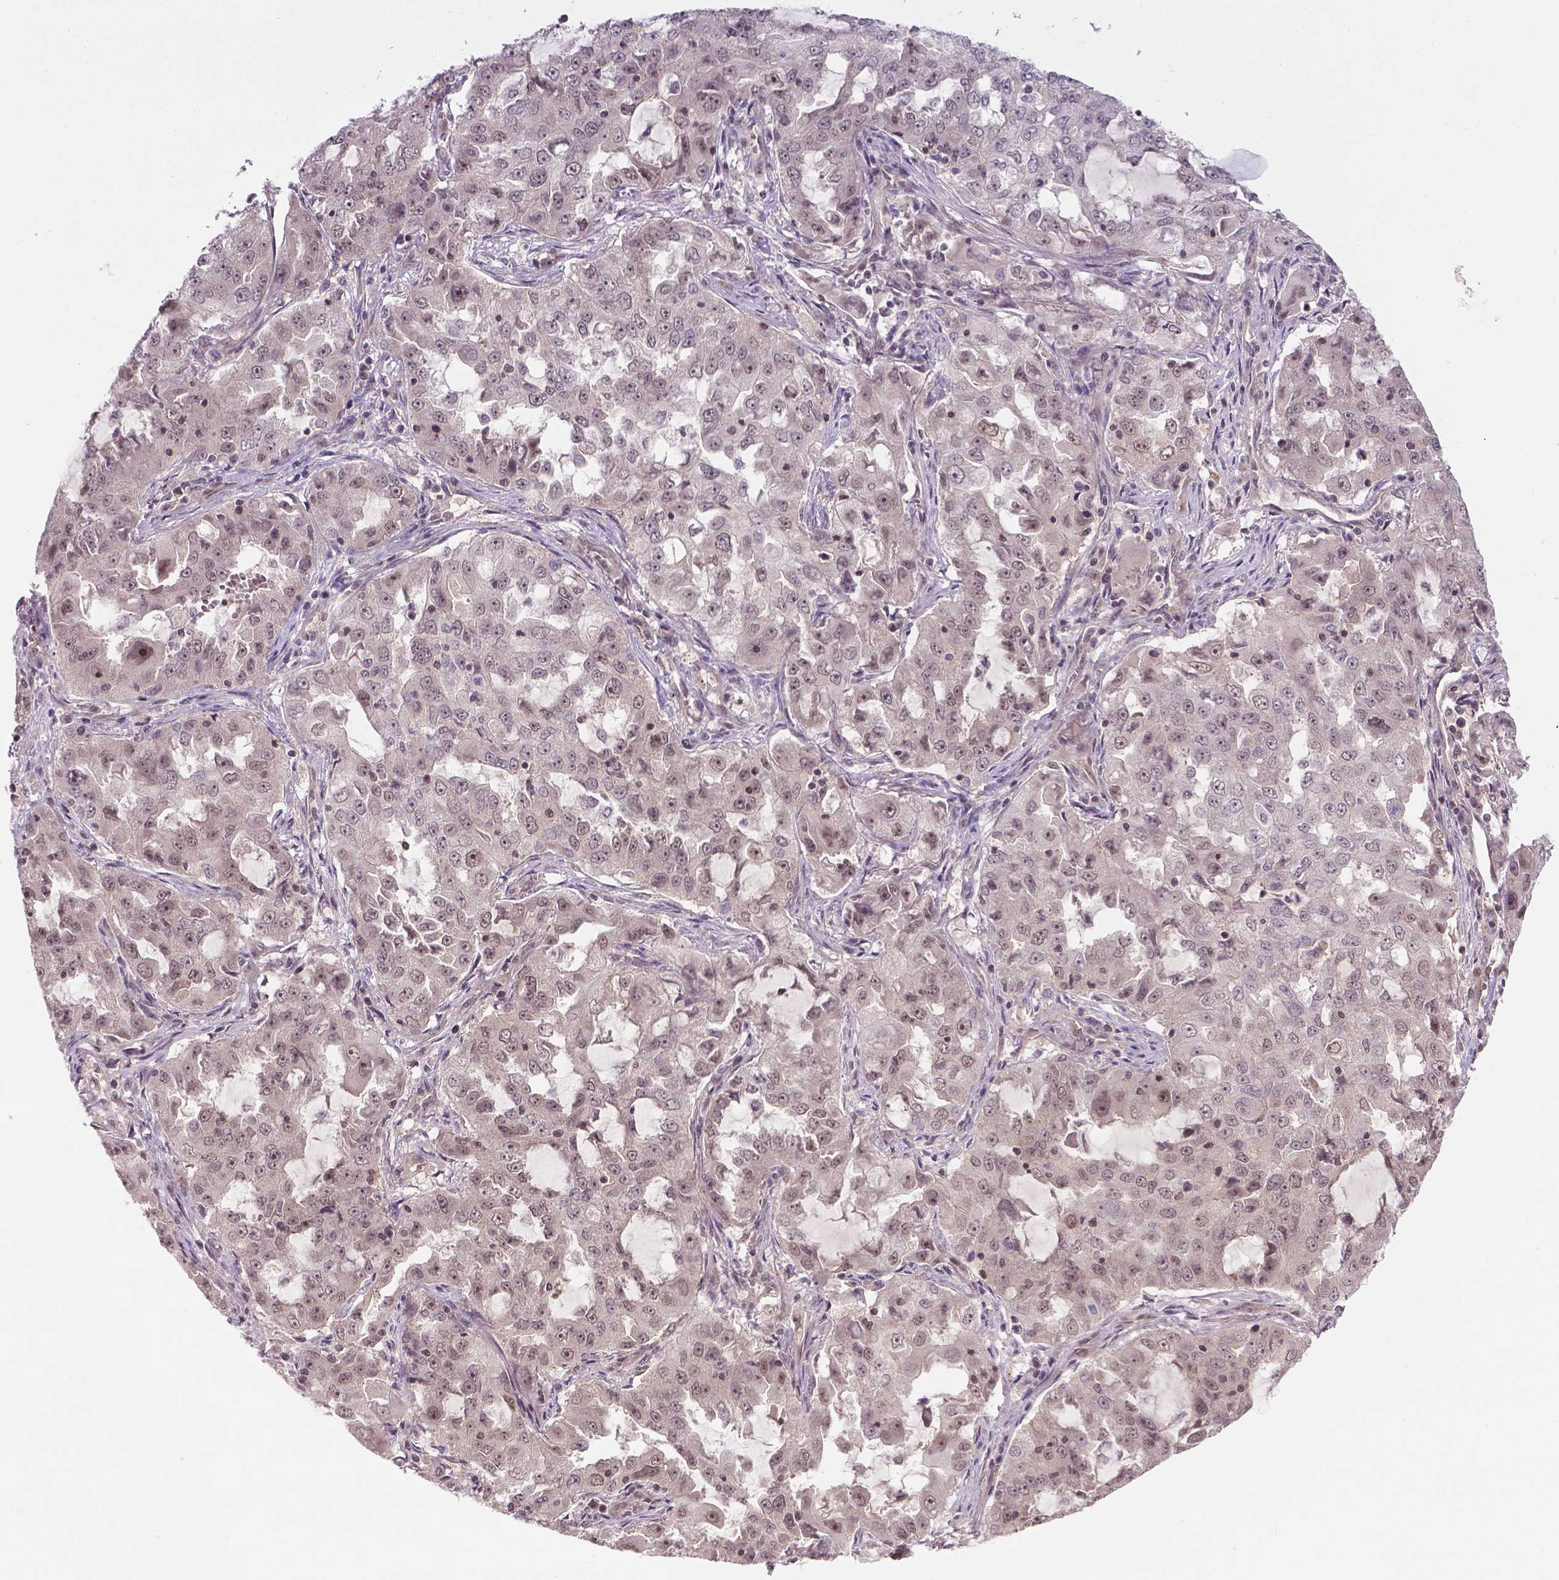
{"staining": {"intensity": "weak", "quantity": "25%-75%", "location": "nuclear"}, "tissue": "lung cancer", "cell_type": "Tumor cells", "image_type": "cancer", "snomed": [{"axis": "morphology", "description": "Adenocarcinoma, NOS"}, {"axis": "topography", "description": "Lung"}], "caption": "IHC staining of lung adenocarcinoma, which shows low levels of weak nuclear expression in approximately 25%-75% of tumor cells indicating weak nuclear protein staining. The staining was performed using DAB (brown) for protein detection and nuclei were counterstained in hematoxylin (blue).", "gene": "ANKRD54", "patient": {"sex": "female", "age": 61}}